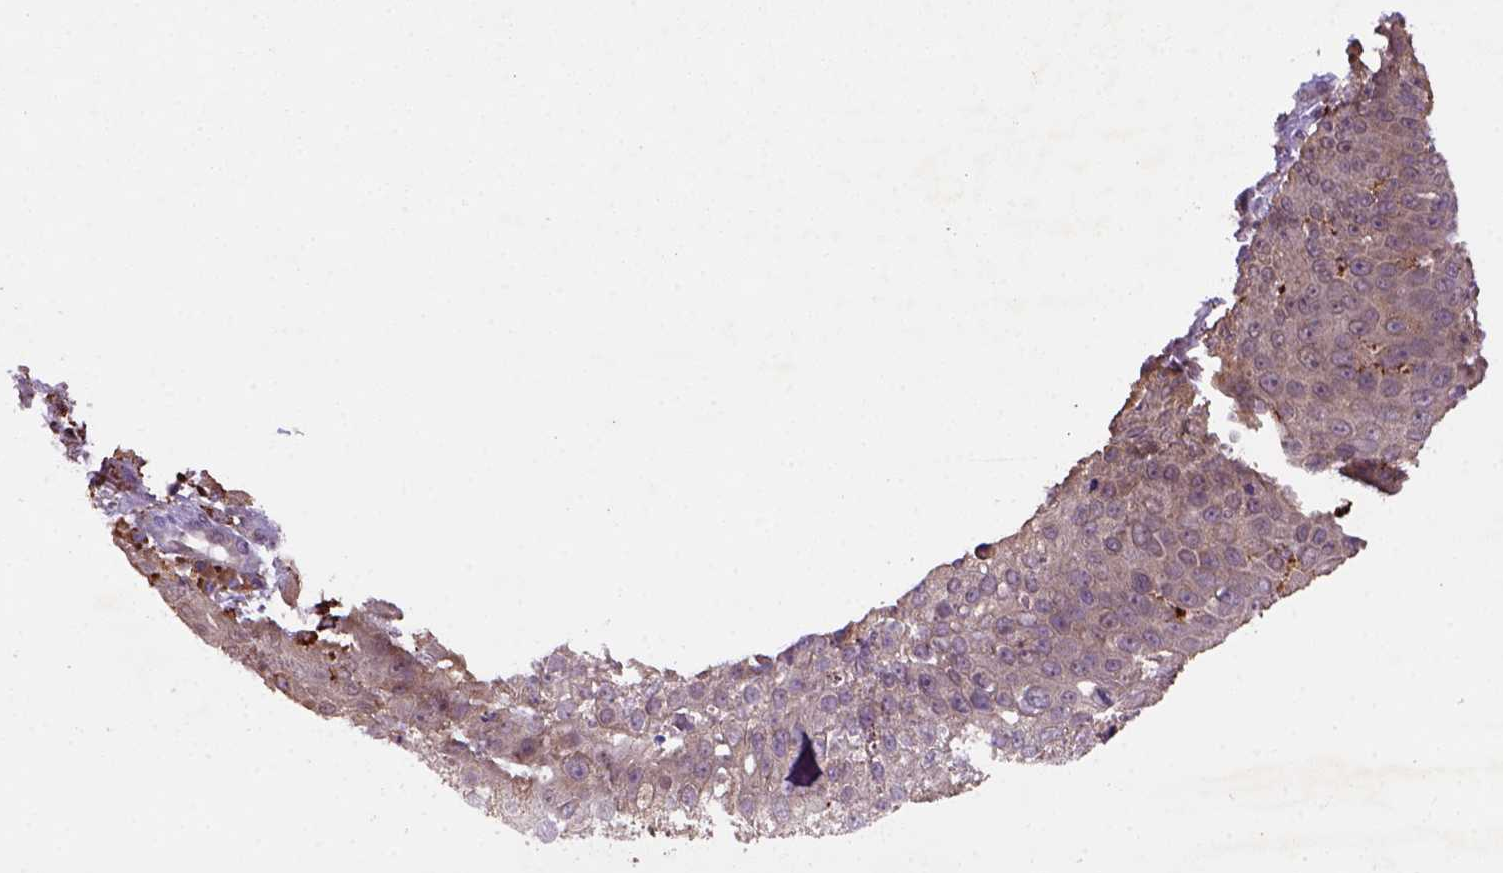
{"staining": {"intensity": "moderate", "quantity": "25%-75%", "location": "cytoplasmic/membranous"}, "tissue": "skin cancer", "cell_type": "Tumor cells", "image_type": "cancer", "snomed": [{"axis": "morphology", "description": "Squamous cell carcinoma, NOS"}, {"axis": "topography", "description": "Skin"}], "caption": "This micrograph shows immunohistochemistry (IHC) staining of squamous cell carcinoma (skin), with medium moderate cytoplasmic/membranous expression in about 25%-75% of tumor cells.", "gene": "FZD7", "patient": {"sex": "male", "age": 71}}